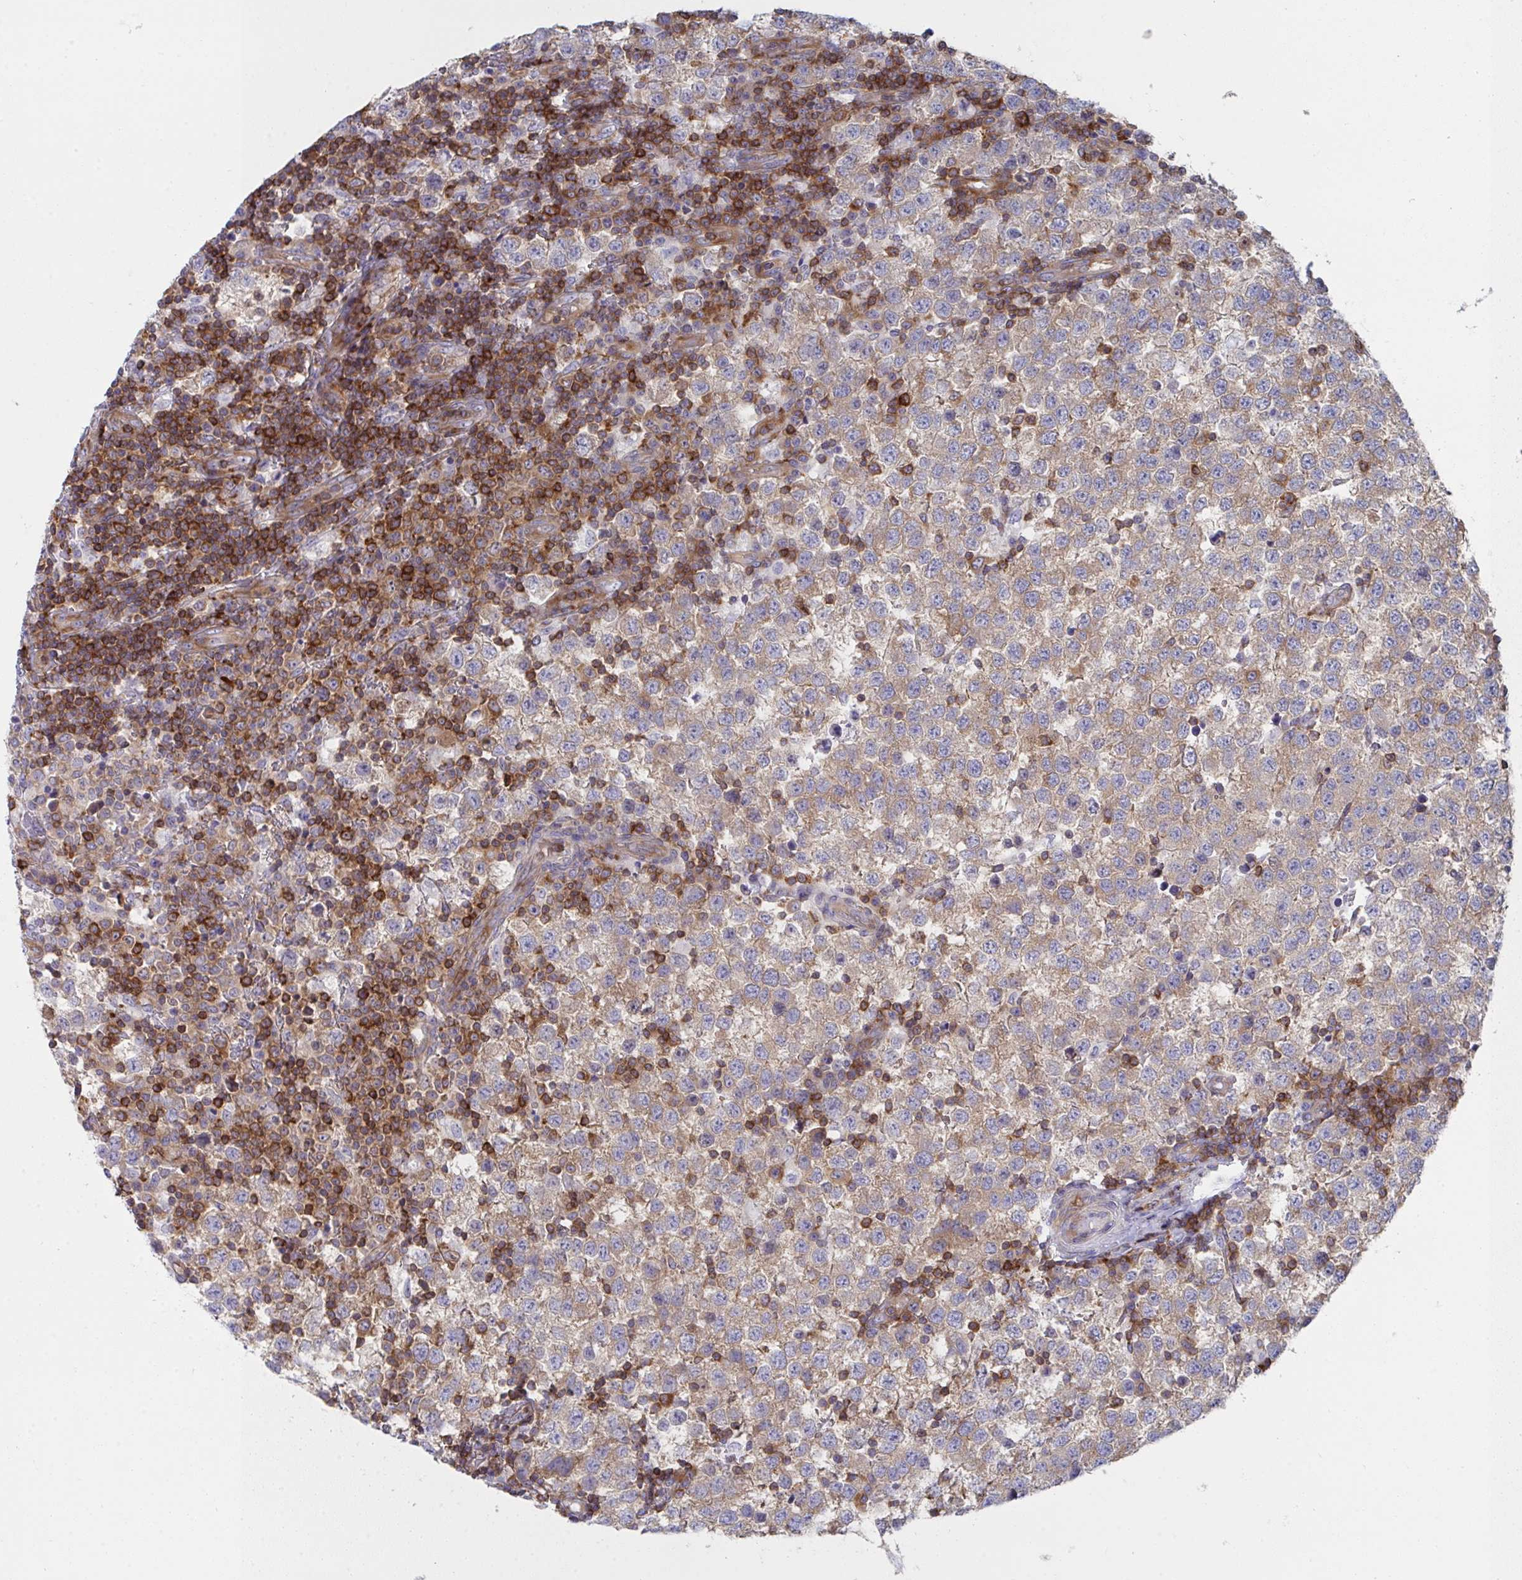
{"staining": {"intensity": "moderate", "quantity": ">75%", "location": "cytoplasmic/membranous"}, "tissue": "testis cancer", "cell_type": "Tumor cells", "image_type": "cancer", "snomed": [{"axis": "morphology", "description": "Seminoma, NOS"}, {"axis": "topography", "description": "Testis"}], "caption": "Approximately >75% of tumor cells in testis seminoma exhibit moderate cytoplasmic/membranous protein staining as visualized by brown immunohistochemical staining.", "gene": "WNK1", "patient": {"sex": "male", "age": 34}}